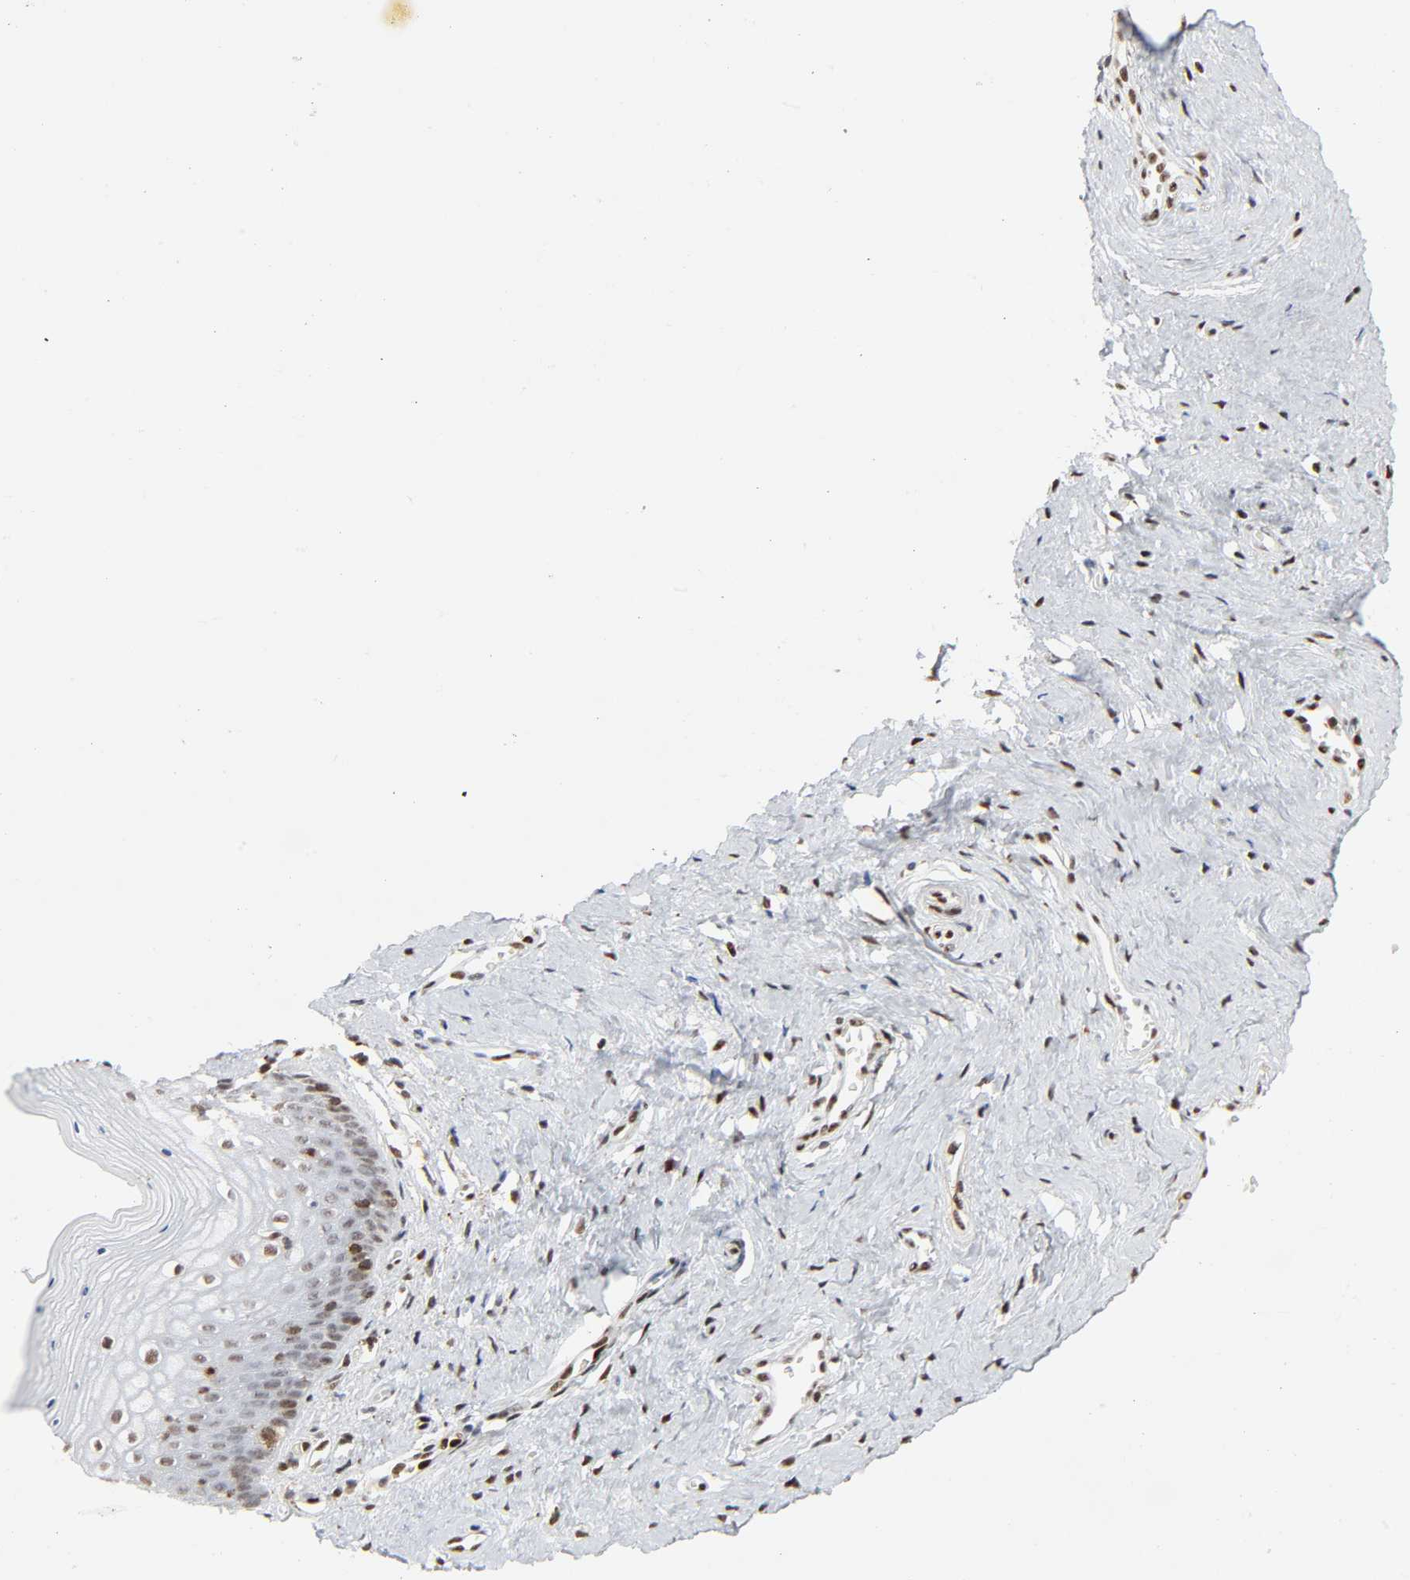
{"staining": {"intensity": "moderate", "quantity": "25%-75%", "location": "nuclear"}, "tissue": "vagina", "cell_type": "Squamous epithelial cells", "image_type": "normal", "snomed": [{"axis": "morphology", "description": "Normal tissue, NOS"}, {"axis": "topography", "description": "Vagina"}], "caption": "Immunohistochemical staining of benign human vagina shows moderate nuclear protein positivity in approximately 25%-75% of squamous epithelial cells. (DAB (3,3'-diaminobenzidine) IHC, brown staining for protein, blue staining for nuclei).", "gene": "WAS", "patient": {"sex": "female", "age": 46}}